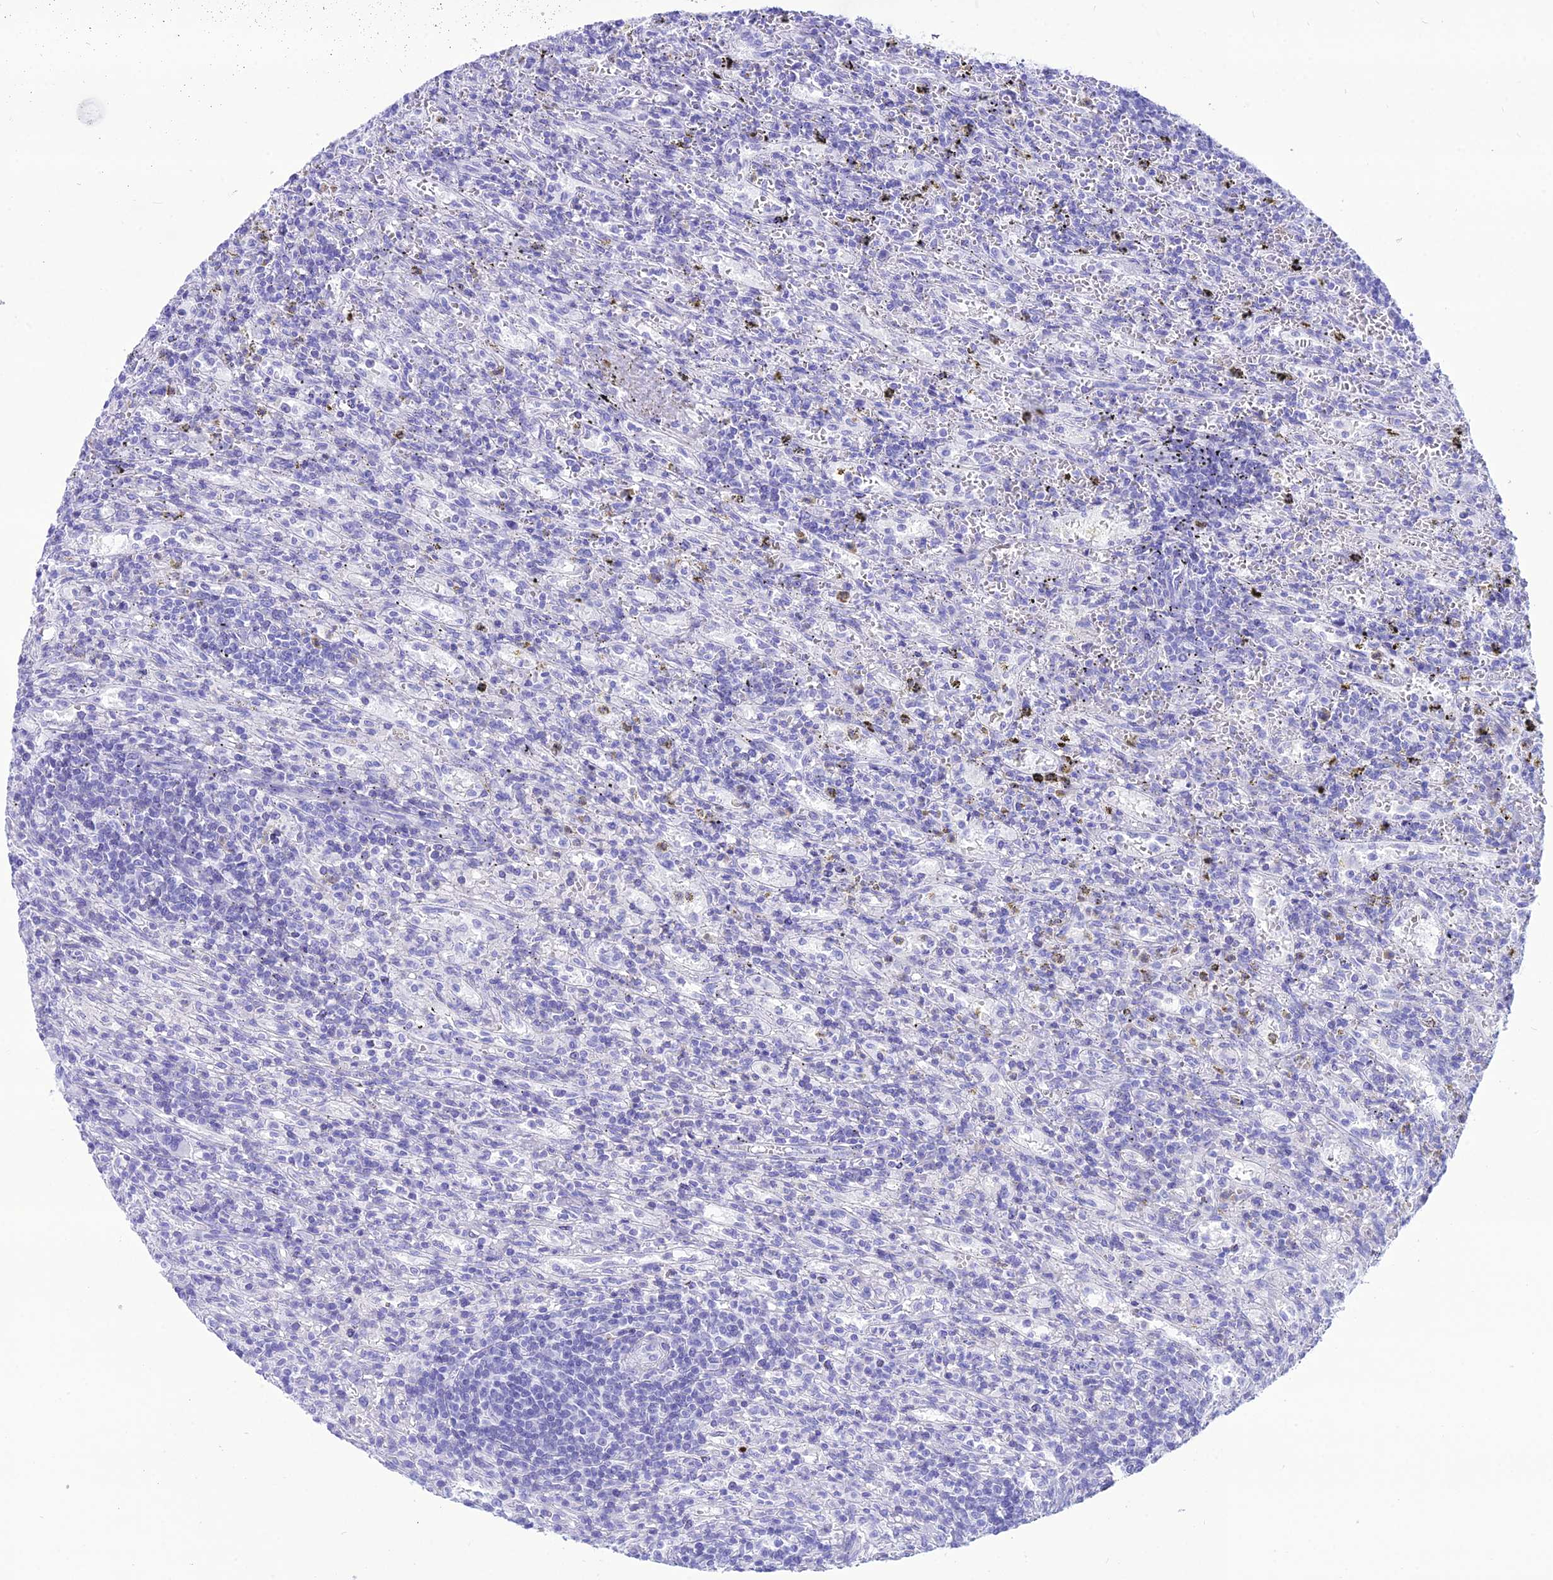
{"staining": {"intensity": "negative", "quantity": "none", "location": "none"}, "tissue": "lymphoma", "cell_type": "Tumor cells", "image_type": "cancer", "snomed": [{"axis": "morphology", "description": "Malignant lymphoma, non-Hodgkin's type, Low grade"}, {"axis": "topography", "description": "Spleen"}], "caption": "There is no significant positivity in tumor cells of malignant lymphoma, non-Hodgkin's type (low-grade).", "gene": "PNMA5", "patient": {"sex": "male", "age": 76}}